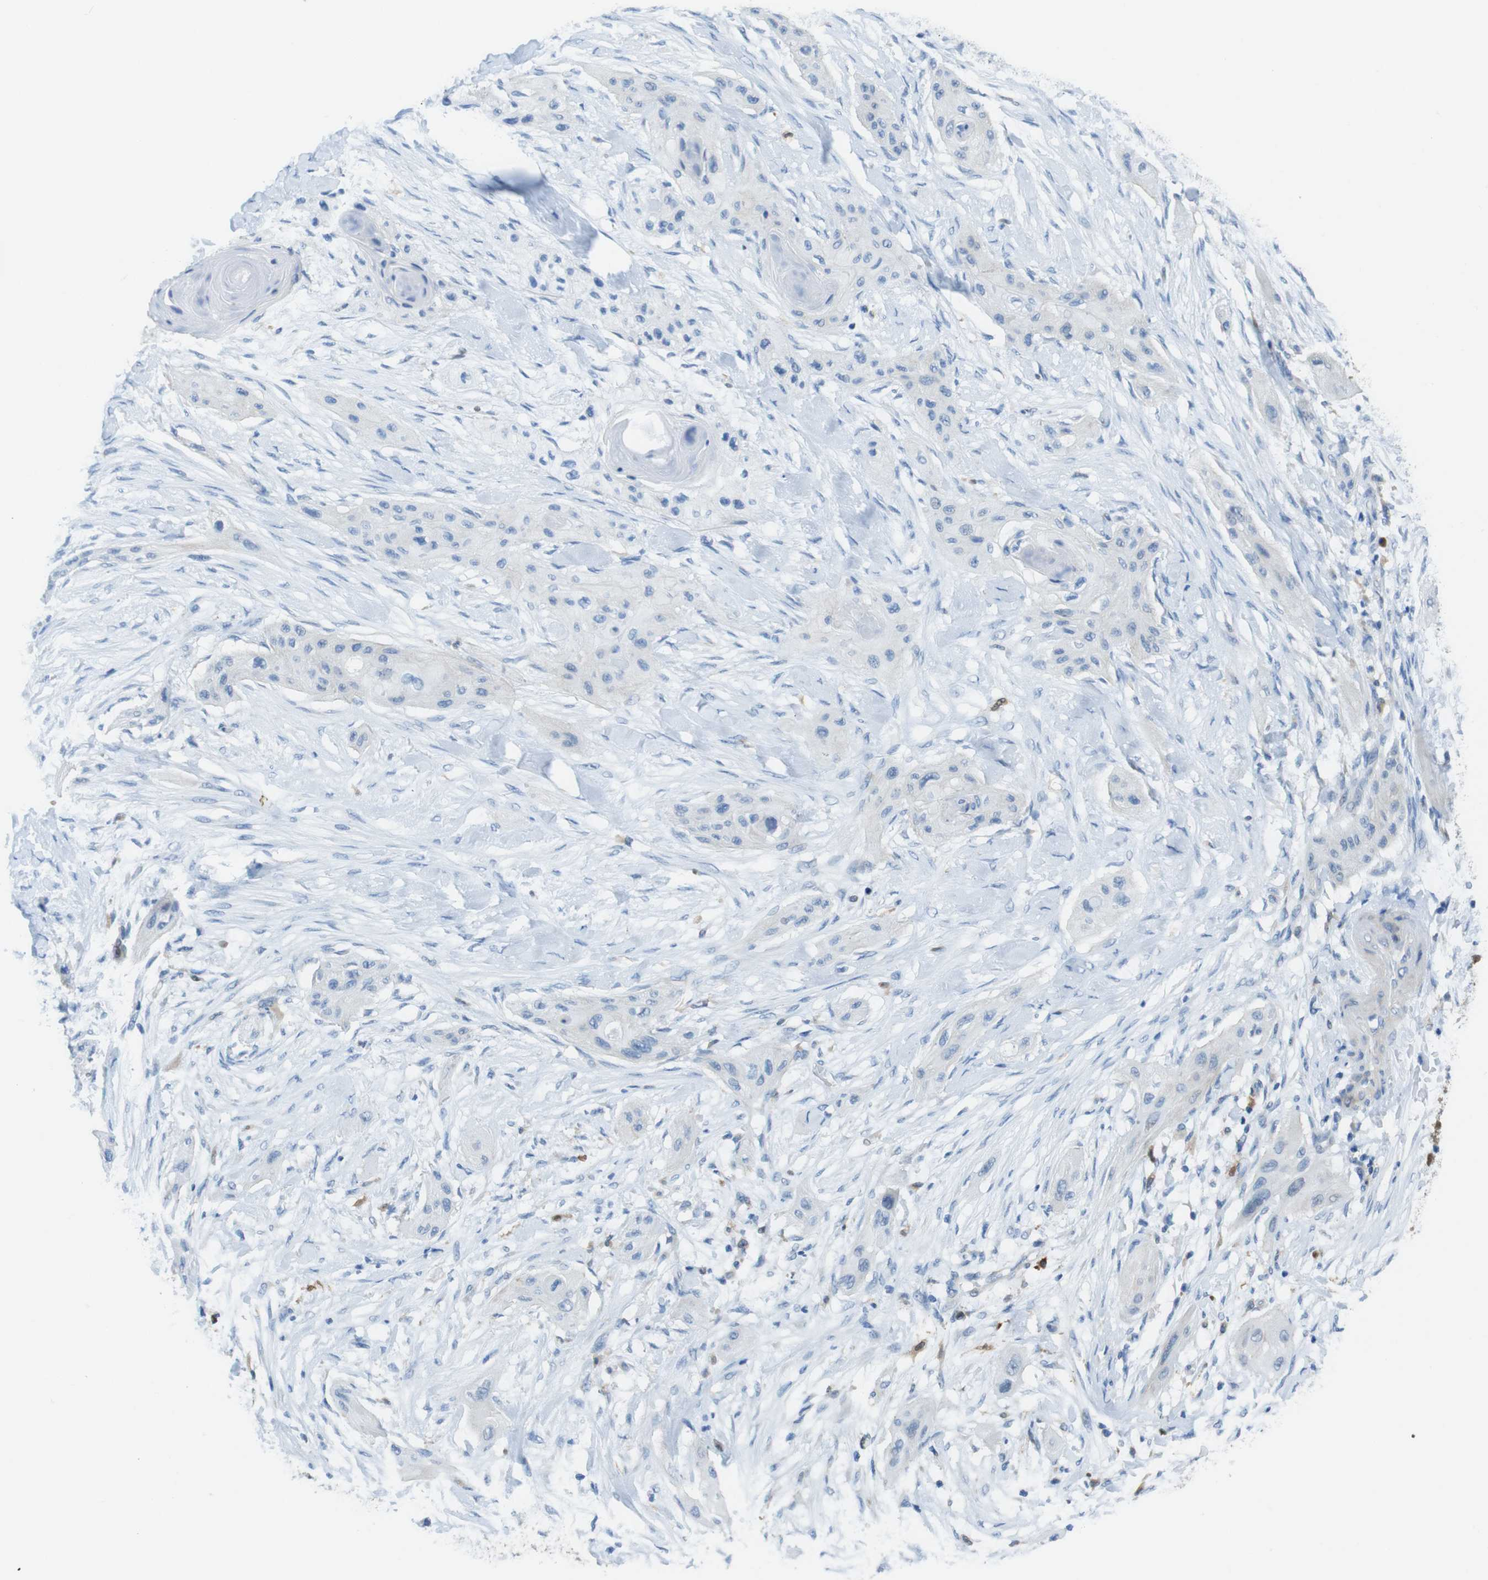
{"staining": {"intensity": "negative", "quantity": "none", "location": "none"}, "tissue": "lung cancer", "cell_type": "Tumor cells", "image_type": "cancer", "snomed": [{"axis": "morphology", "description": "Squamous cell carcinoma, NOS"}, {"axis": "topography", "description": "Lung"}], "caption": "Immunohistochemistry (IHC) micrograph of neoplastic tissue: lung cancer stained with DAB (3,3'-diaminobenzidine) demonstrates no significant protein positivity in tumor cells.", "gene": "CLMN", "patient": {"sex": "female", "age": 47}}